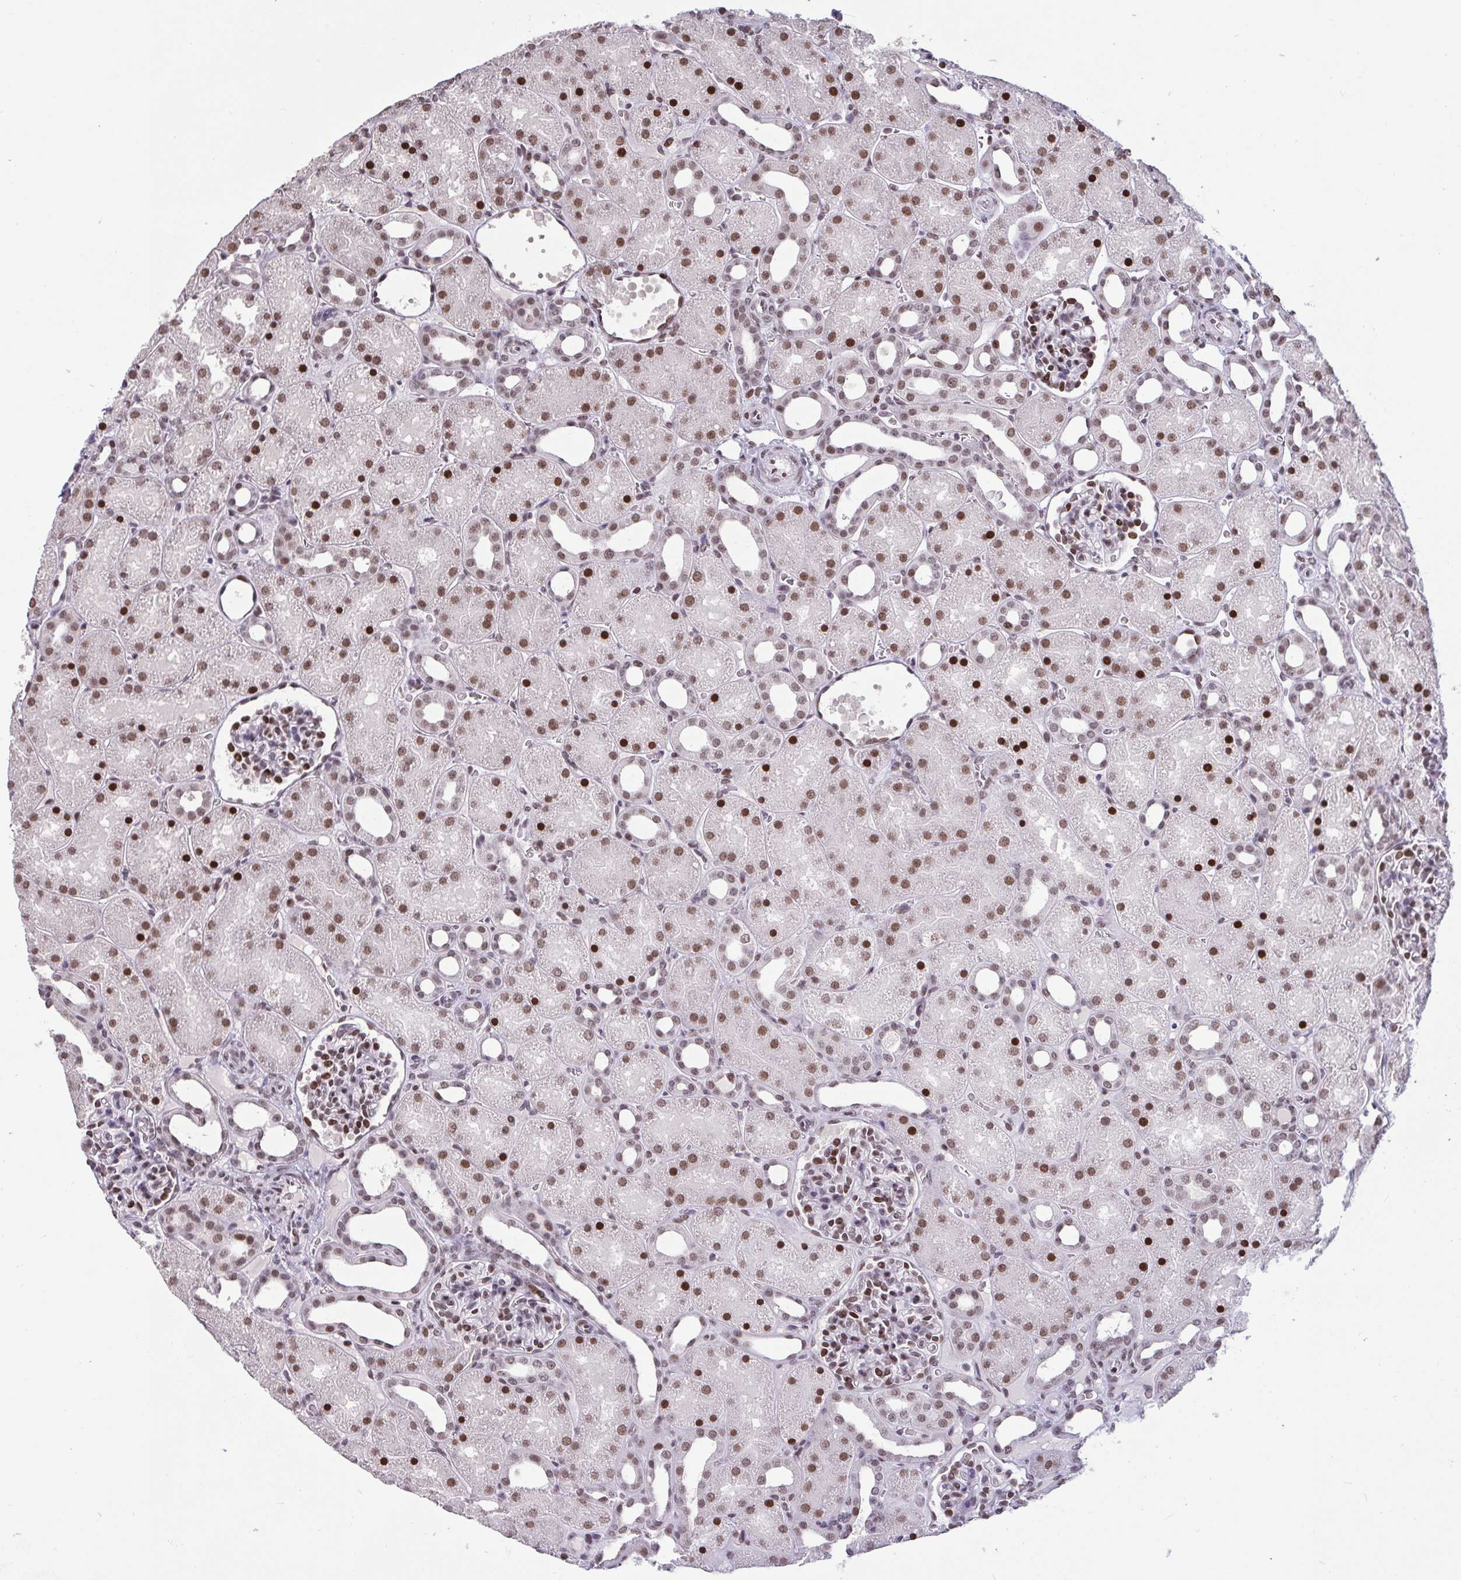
{"staining": {"intensity": "moderate", "quantity": ">75%", "location": "nuclear"}, "tissue": "kidney", "cell_type": "Cells in glomeruli", "image_type": "normal", "snomed": [{"axis": "morphology", "description": "Normal tissue, NOS"}, {"axis": "topography", "description": "Kidney"}], "caption": "Cells in glomeruli reveal medium levels of moderate nuclear positivity in about >75% of cells in benign kidney. (Brightfield microscopy of DAB IHC at high magnification).", "gene": "CBFA2T2", "patient": {"sex": "male", "age": 2}}